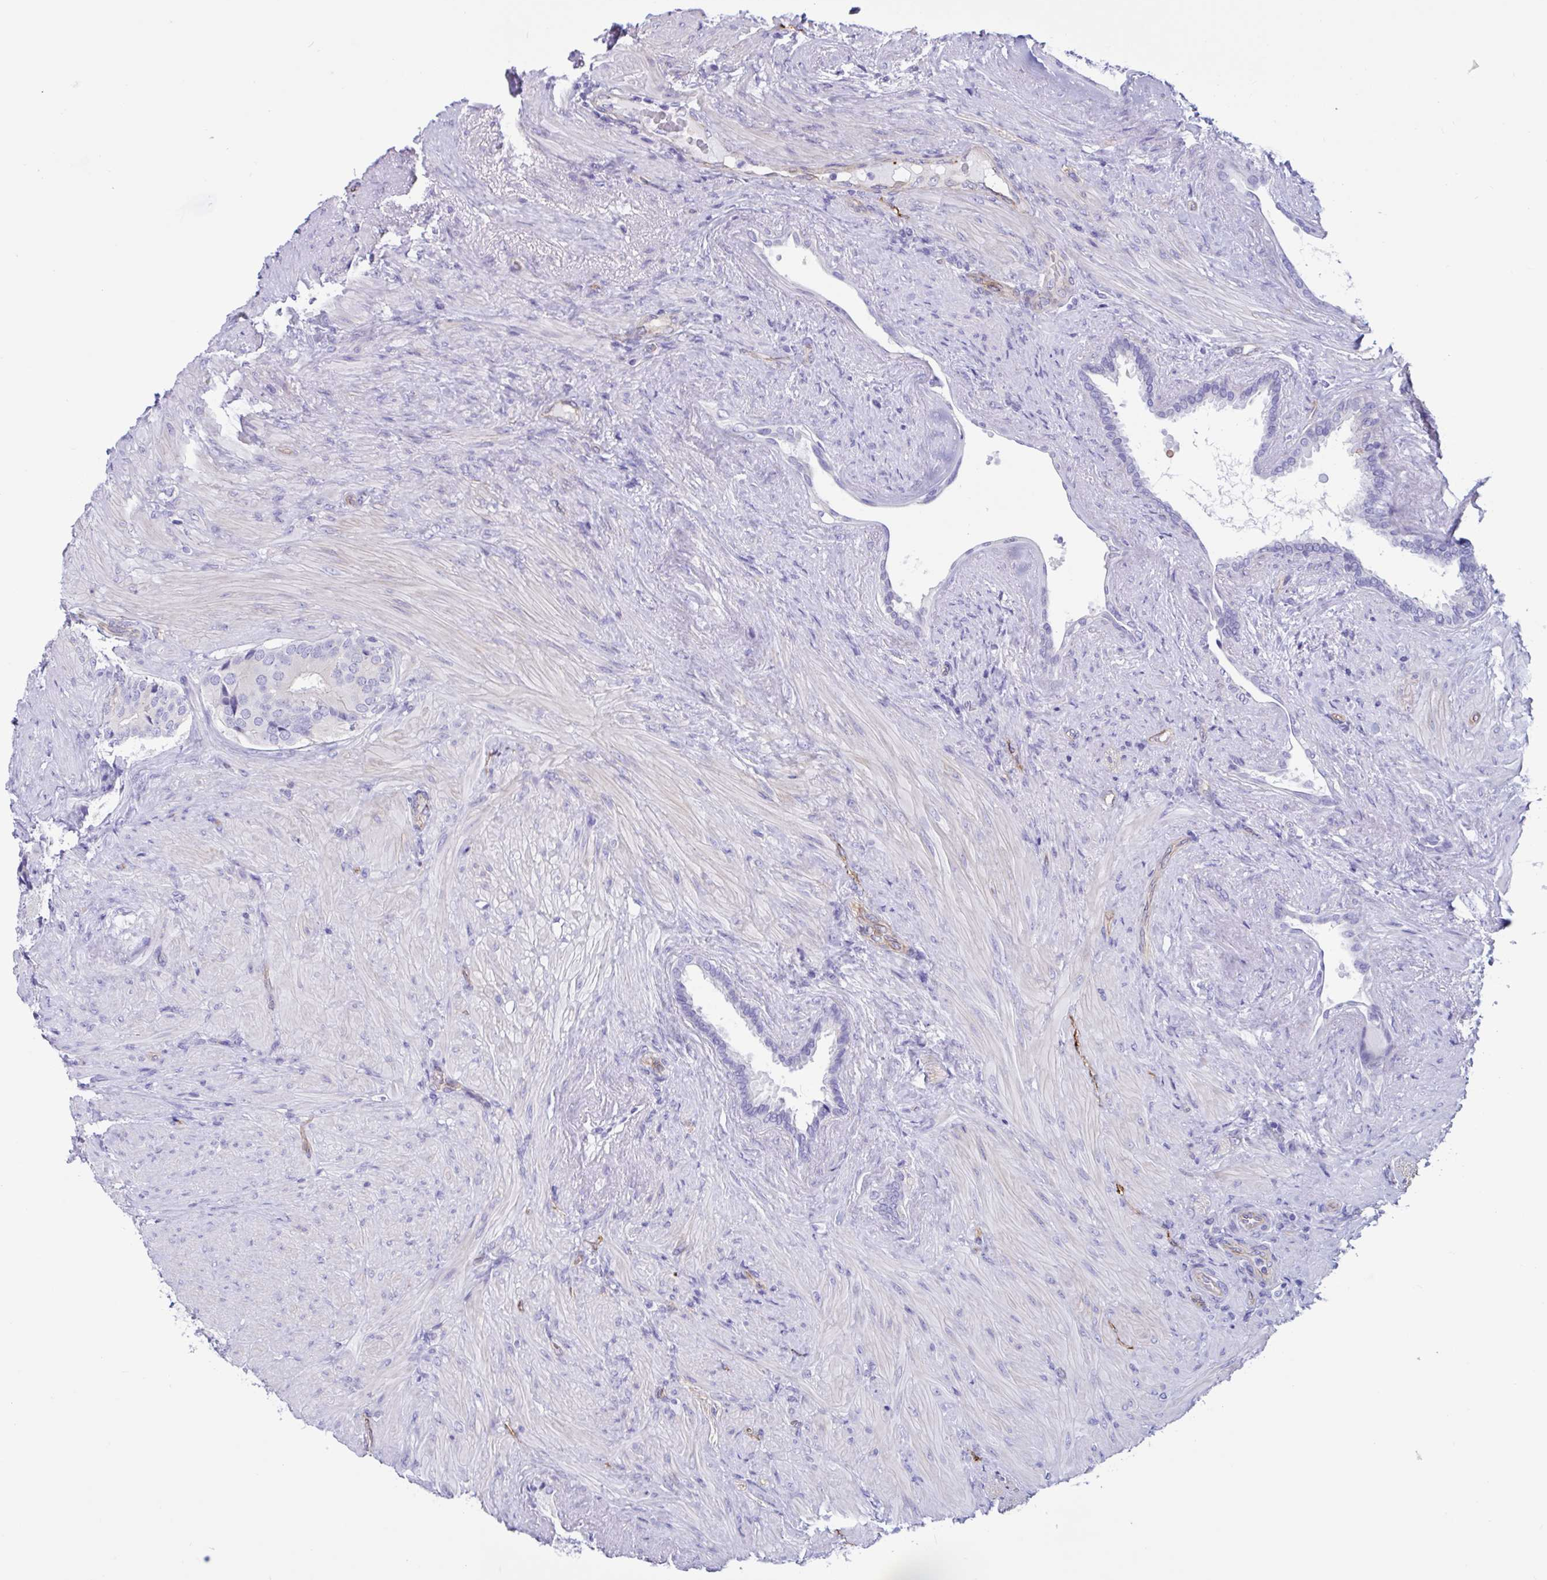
{"staining": {"intensity": "negative", "quantity": "none", "location": "none"}, "tissue": "prostate cancer", "cell_type": "Tumor cells", "image_type": "cancer", "snomed": [{"axis": "morphology", "description": "Adenocarcinoma, High grade"}, {"axis": "topography", "description": "Prostate"}], "caption": "Prostate adenocarcinoma (high-grade) stained for a protein using IHC shows no positivity tumor cells.", "gene": "RPL22L1", "patient": {"sex": "male", "age": 62}}